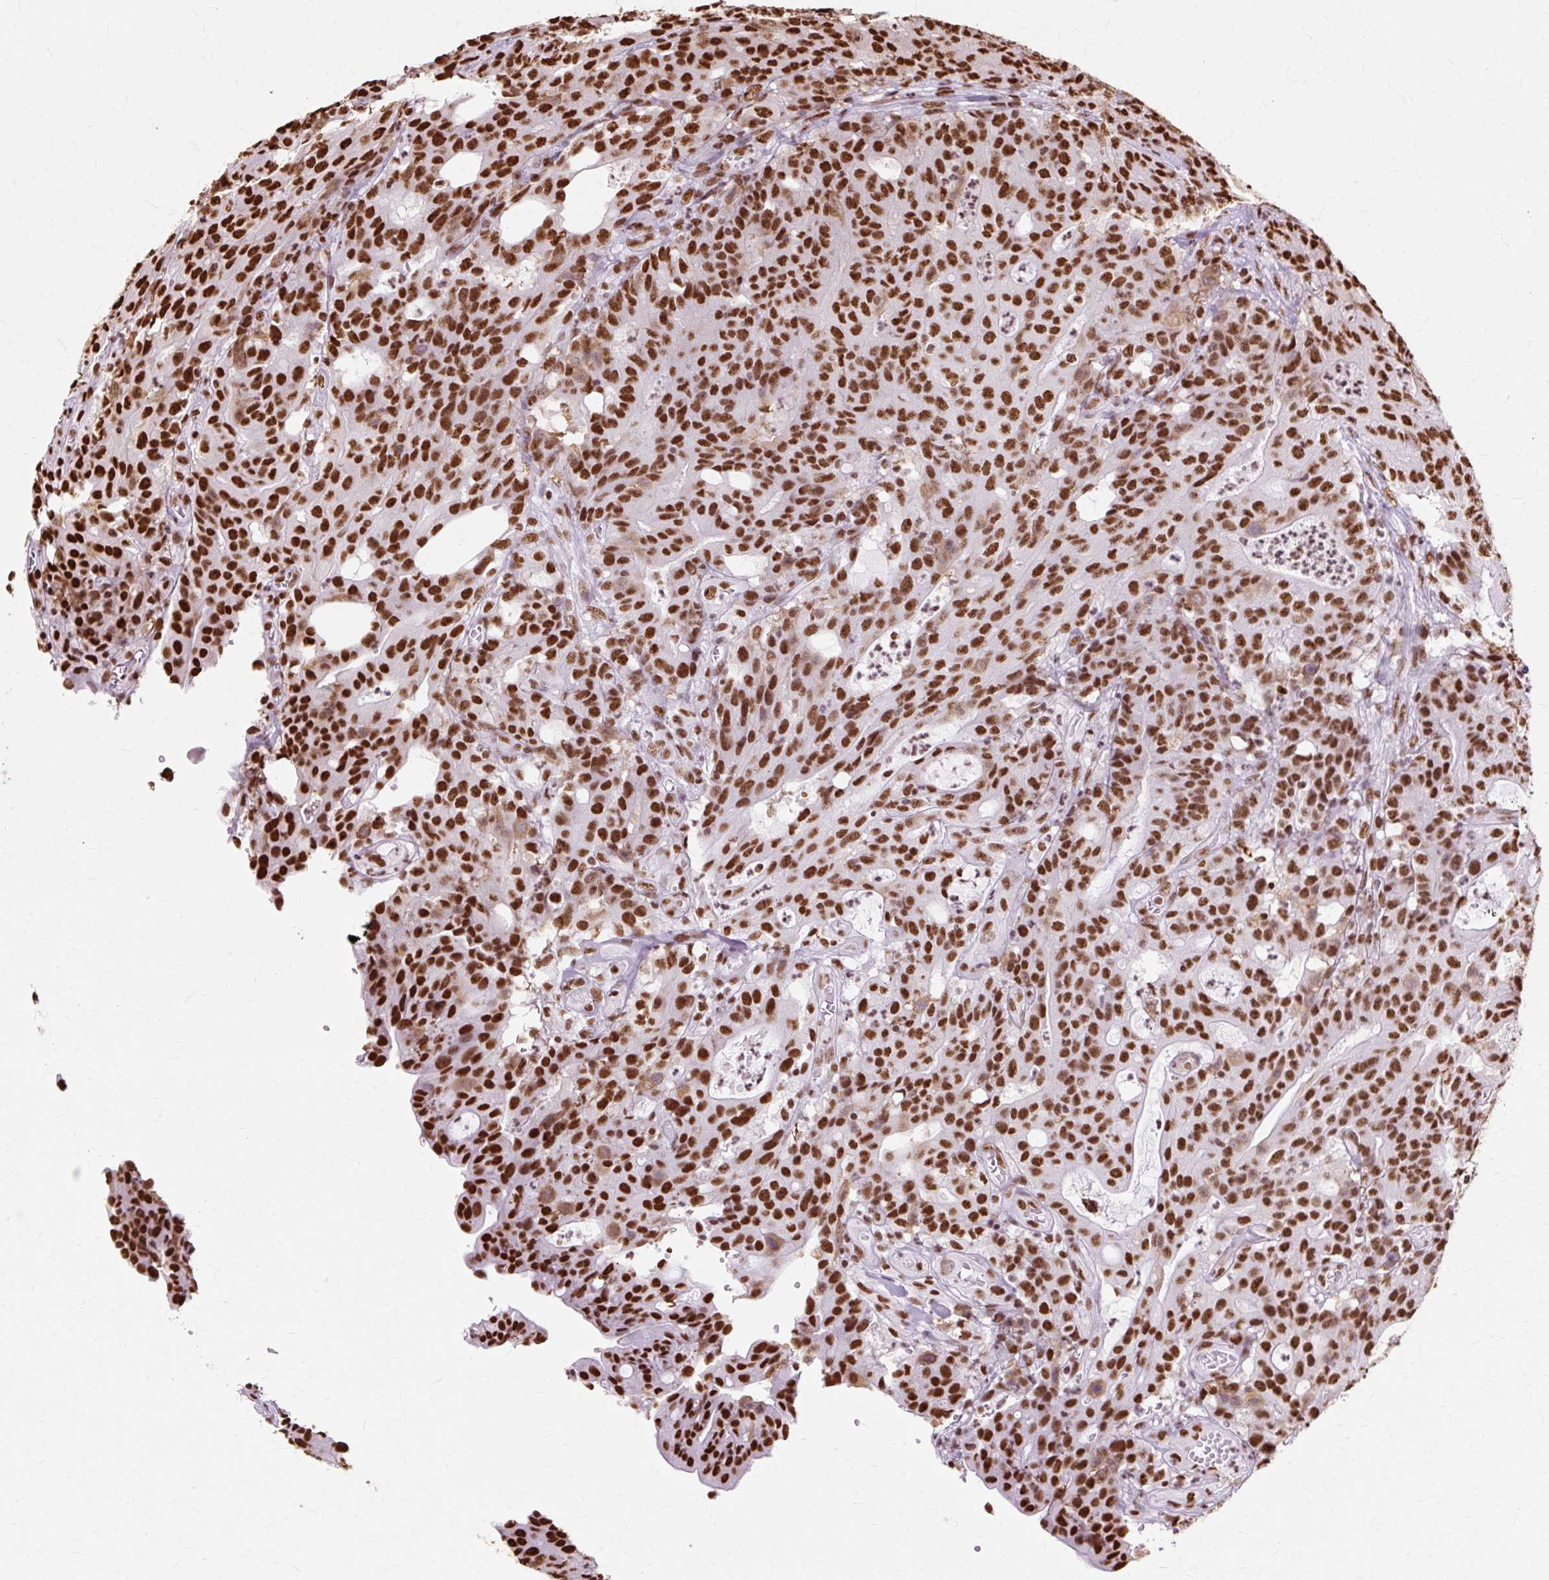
{"staining": {"intensity": "strong", "quantity": ">75%", "location": "nuclear"}, "tissue": "colorectal cancer", "cell_type": "Tumor cells", "image_type": "cancer", "snomed": [{"axis": "morphology", "description": "Adenocarcinoma, NOS"}, {"axis": "topography", "description": "Colon"}], "caption": "An IHC photomicrograph of tumor tissue is shown. Protein staining in brown shows strong nuclear positivity in colorectal adenocarcinoma within tumor cells. The protein is stained brown, and the nuclei are stained in blue (DAB IHC with brightfield microscopy, high magnification).", "gene": "XRCC6", "patient": {"sex": "male", "age": 83}}